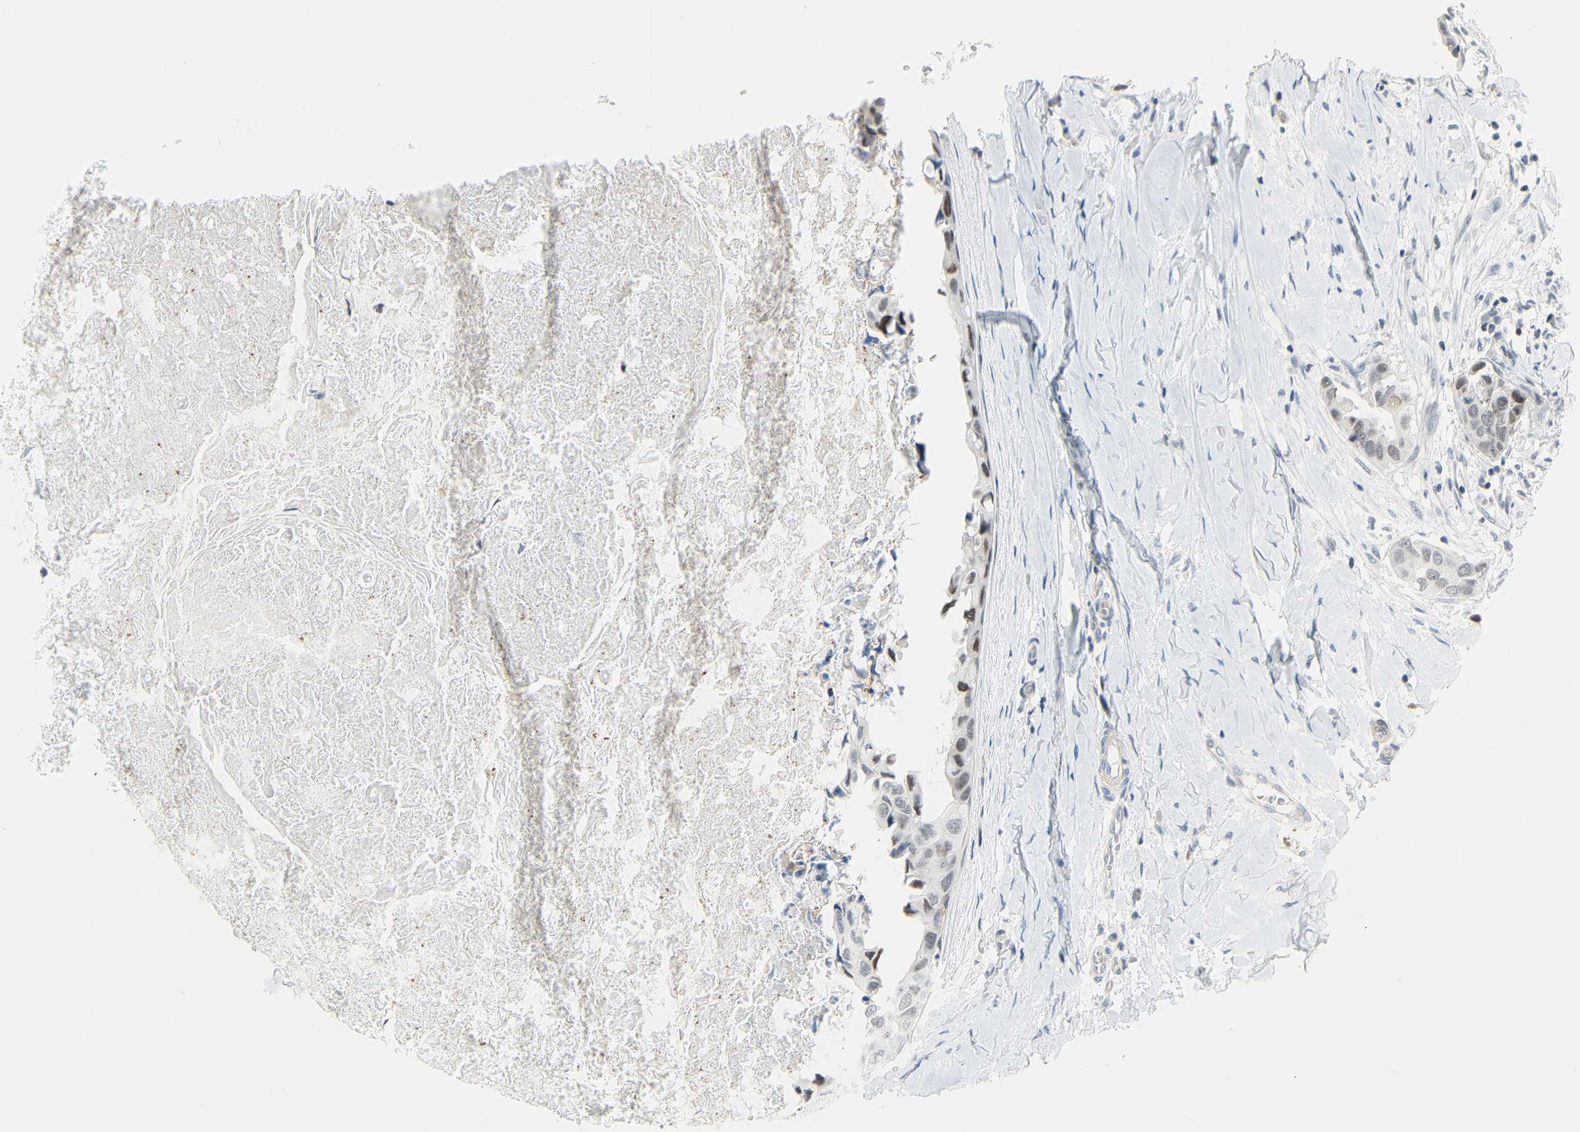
{"staining": {"intensity": "weak", "quantity": "25%-75%", "location": "nuclear"}, "tissue": "breast cancer", "cell_type": "Tumor cells", "image_type": "cancer", "snomed": [{"axis": "morphology", "description": "Duct carcinoma"}, {"axis": "topography", "description": "Breast"}], "caption": "Immunohistochemistry (DAB) staining of breast cancer (invasive ductal carcinoma) displays weak nuclear protein expression in approximately 25%-75% of tumor cells. (Brightfield microscopy of DAB IHC at high magnification).", "gene": "IMPG2", "patient": {"sex": "female", "age": 40}}